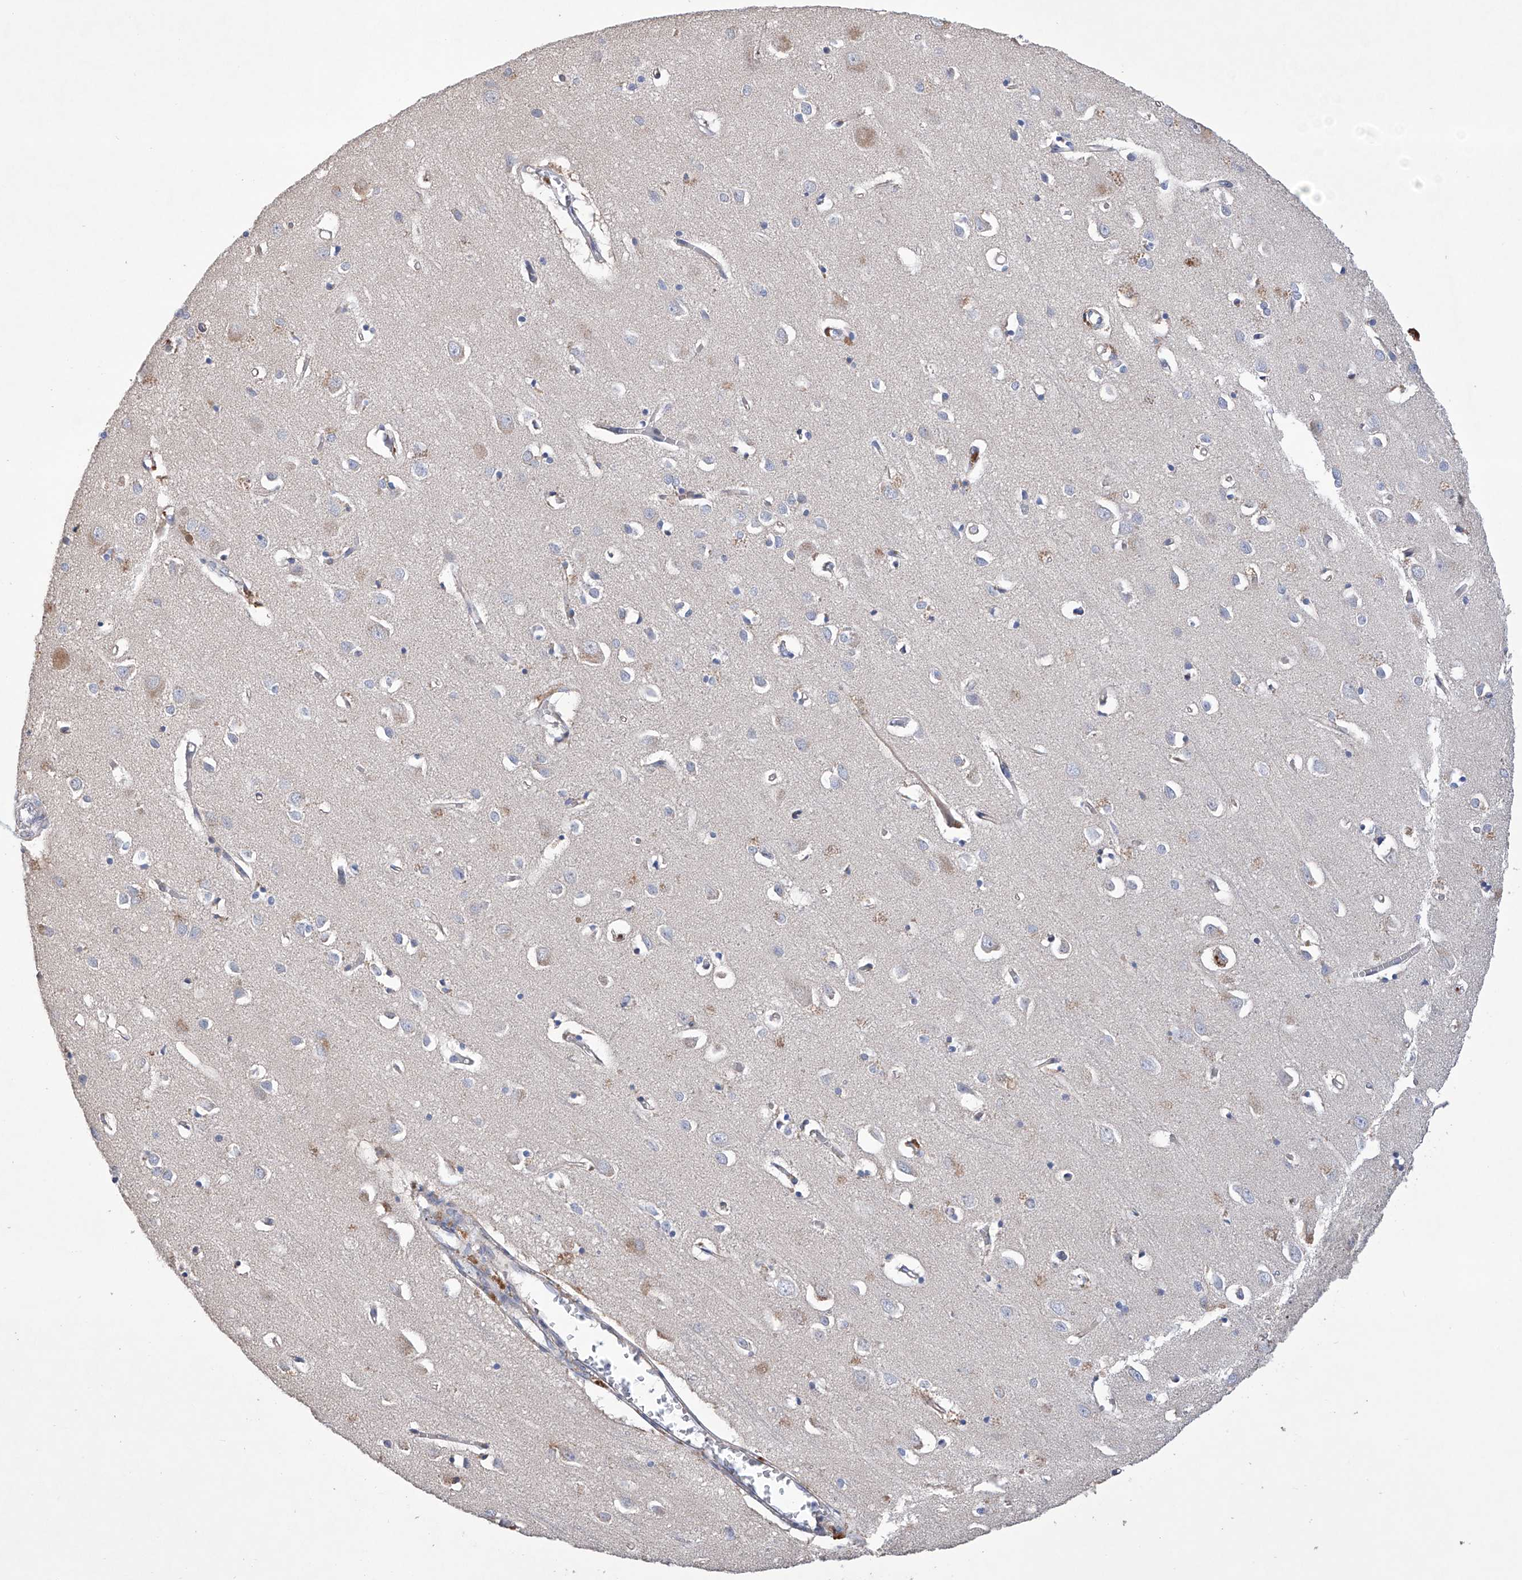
{"staining": {"intensity": "weak", "quantity": "25%-75%", "location": "cytoplasmic/membranous"}, "tissue": "cerebral cortex", "cell_type": "Endothelial cells", "image_type": "normal", "snomed": [{"axis": "morphology", "description": "Normal tissue, NOS"}, {"axis": "topography", "description": "Cerebral cortex"}], "caption": "Brown immunohistochemical staining in unremarkable cerebral cortex shows weak cytoplasmic/membranous expression in about 25%-75% of endothelial cells. Nuclei are stained in blue.", "gene": "AFG1L", "patient": {"sex": "female", "age": 64}}